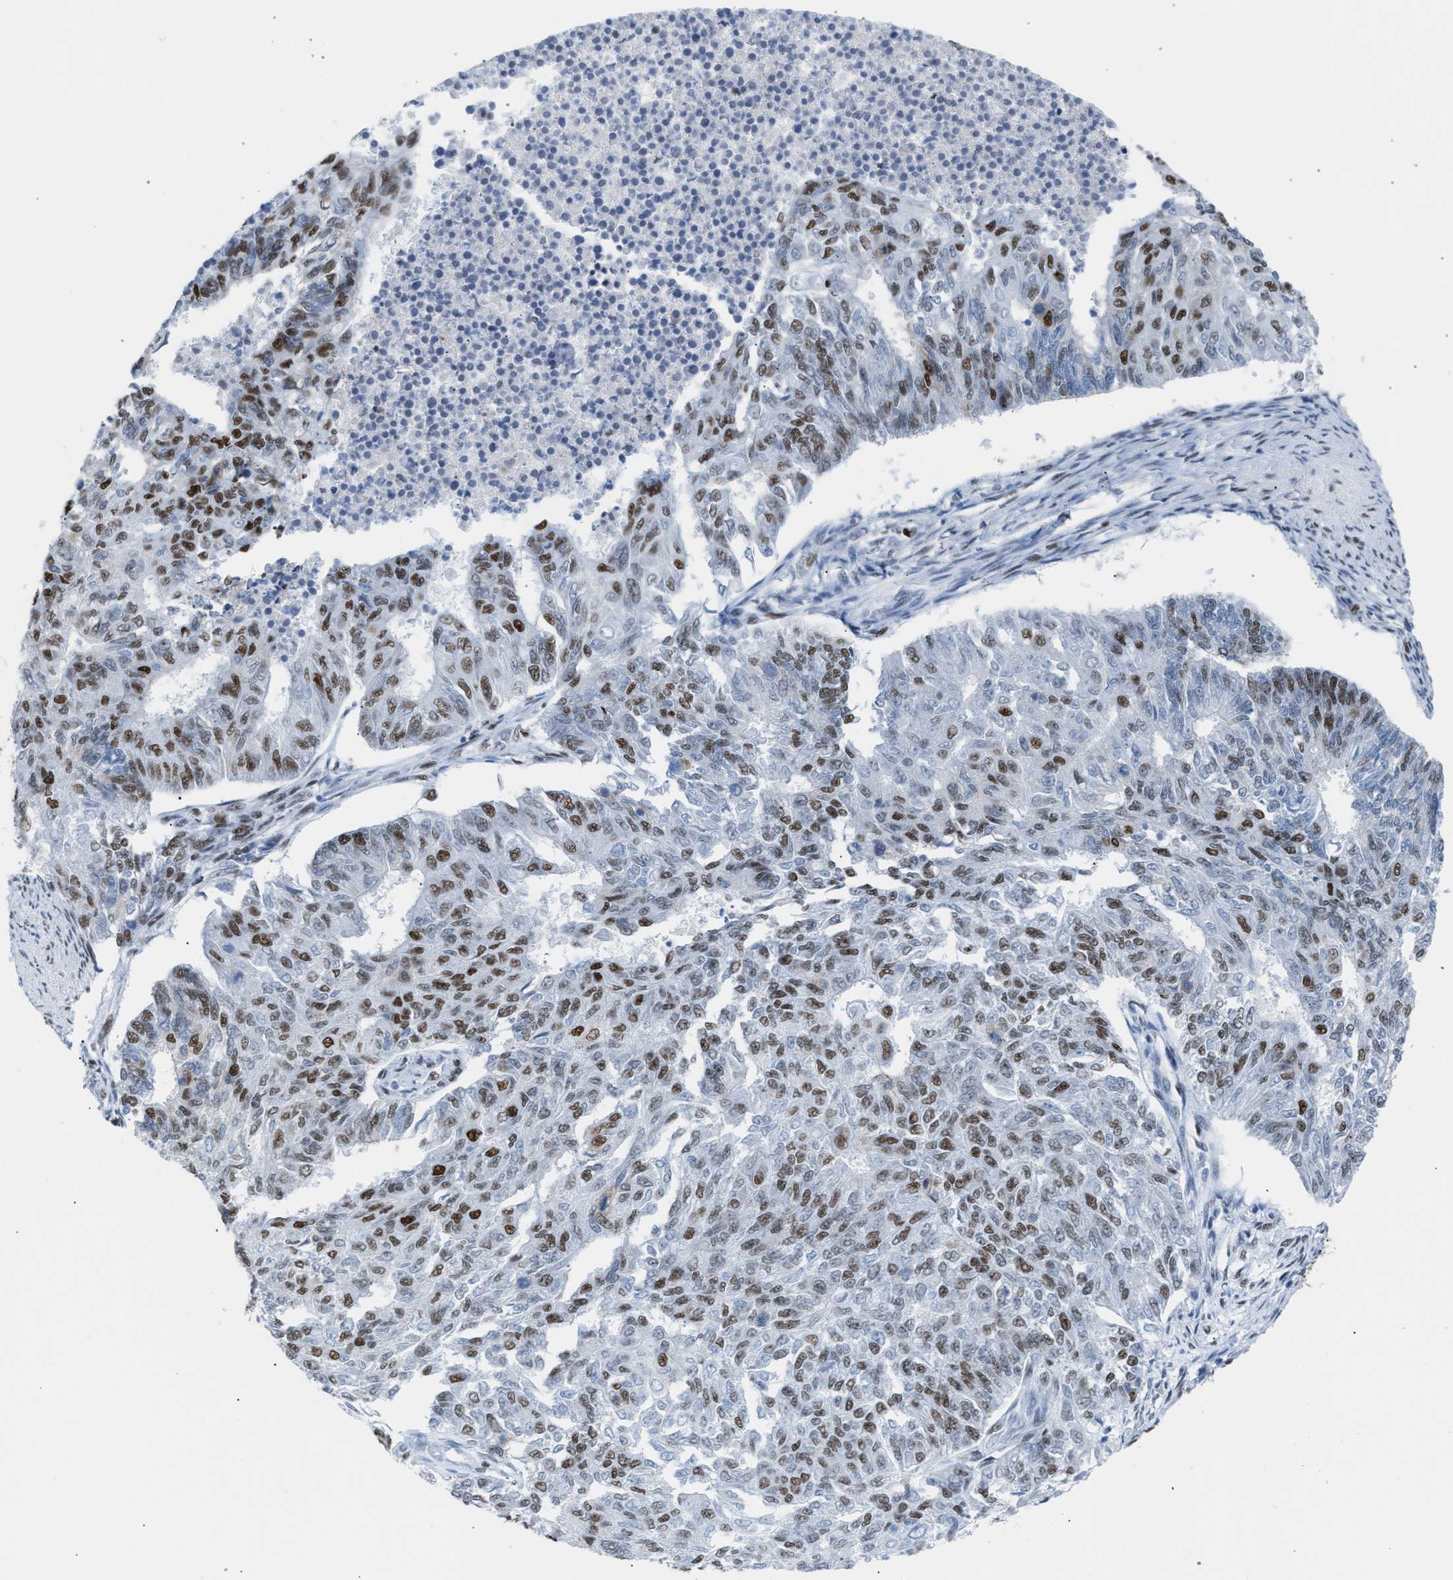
{"staining": {"intensity": "moderate", "quantity": "25%-75%", "location": "nuclear"}, "tissue": "endometrial cancer", "cell_type": "Tumor cells", "image_type": "cancer", "snomed": [{"axis": "morphology", "description": "Adenocarcinoma, NOS"}, {"axis": "topography", "description": "Endometrium"}], "caption": "About 25%-75% of tumor cells in endometrial cancer (adenocarcinoma) display moderate nuclear protein staining as visualized by brown immunohistochemical staining.", "gene": "CCAR2", "patient": {"sex": "female", "age": 32}}